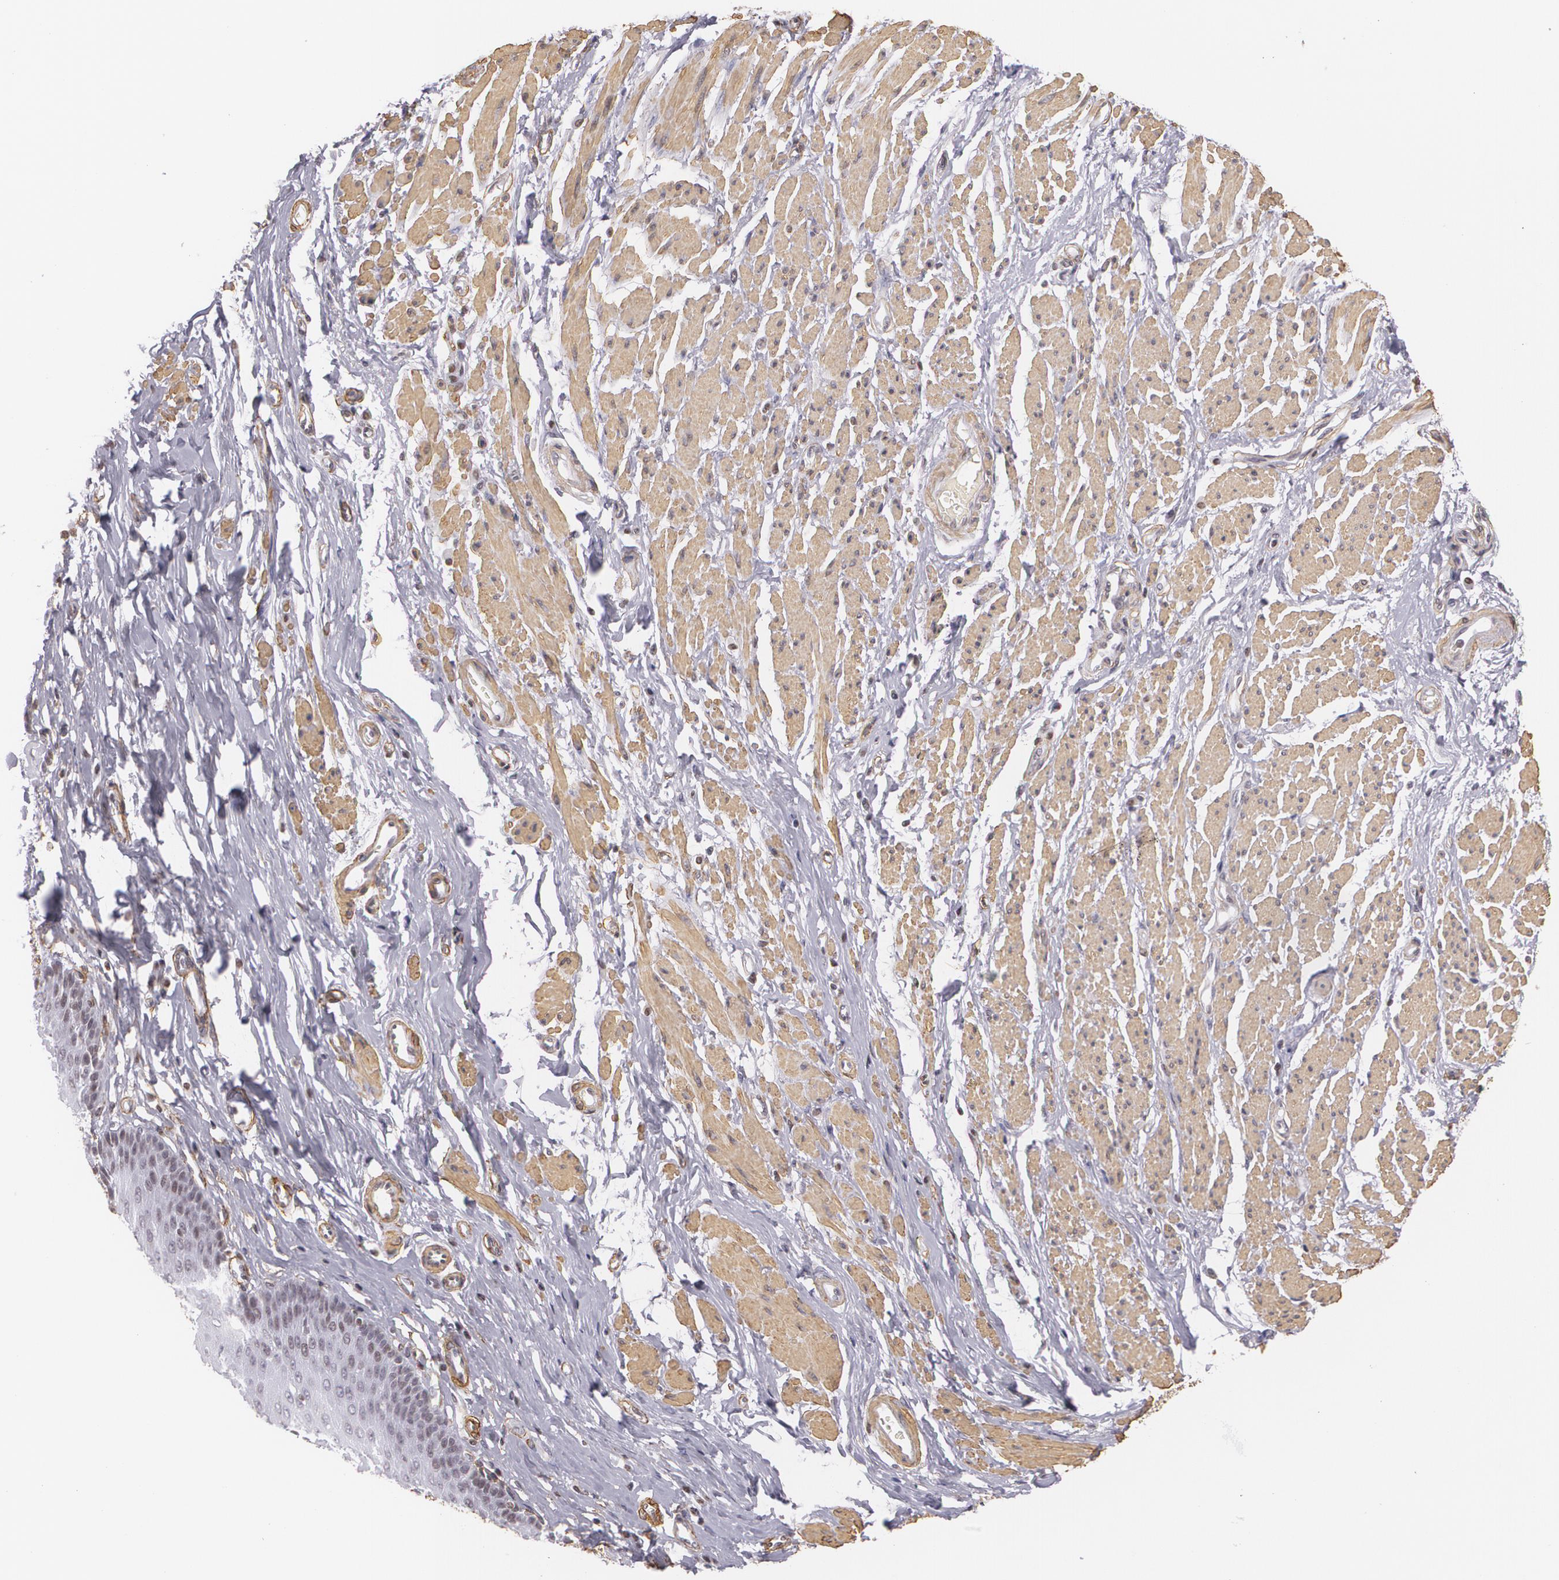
{"staining": {"intensity": "moderate", "quantity": "<25%", "location": "nuclear"}, "tissue": "esophagus", "cell_type": "Squamous epithelial cells", "image_type": "normal", "snomed": [{"axis": "morphology", "description": "Normal tissue, NOS"}, {"axis": "topography", "description": "Esophagus"}], "caption": "The photomicrograph displays immunohistochemical staining of normal esophagus. There is moderate nuclear expression is appreciated in approximately <25% of squamous epithelial cells.", "gene": "VAMP1", "patient": {"sex": "male", "age": 70}}